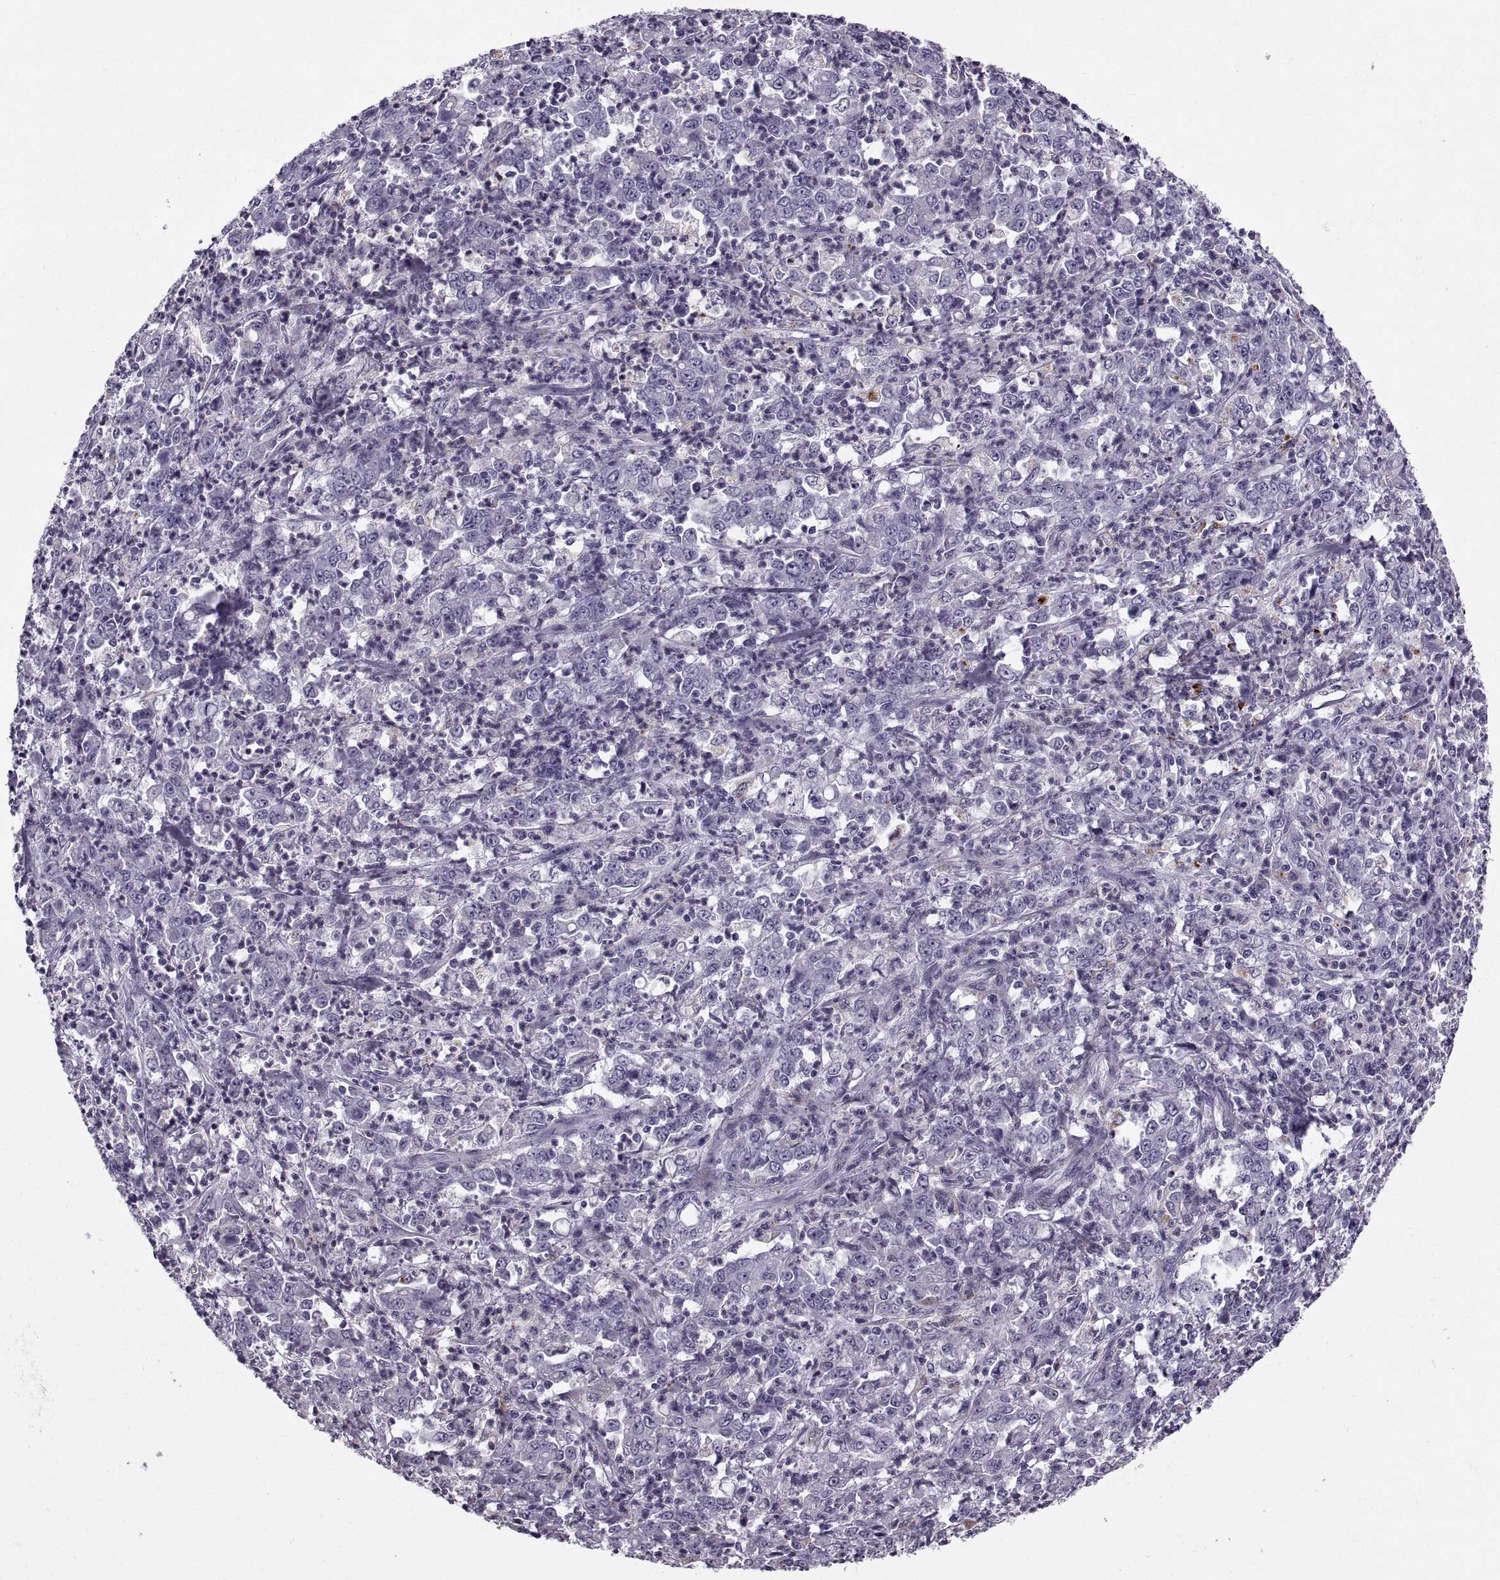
{"staining": {"intensity": "negative", "quantity": "none", "location": "none"}, "tissue": "stomach cancer", "cell_type": "Tumor cells", "image_type": "cancer", "snomed": [{"axis": "morphology", "description": "Adenocarcinoma, NOS"}, {"axis": "topography", "description": "Stomach, lower"}], "caption": "High magnification brightfield microscopy of stomach cancer (adenocarcinoma) stained with DAB (brown) and counterstained with hematoxylin (blue): tumor cells show no significant positivity.", "gene": "CALCR", "patient": {"sex": "female", "age": 71}}